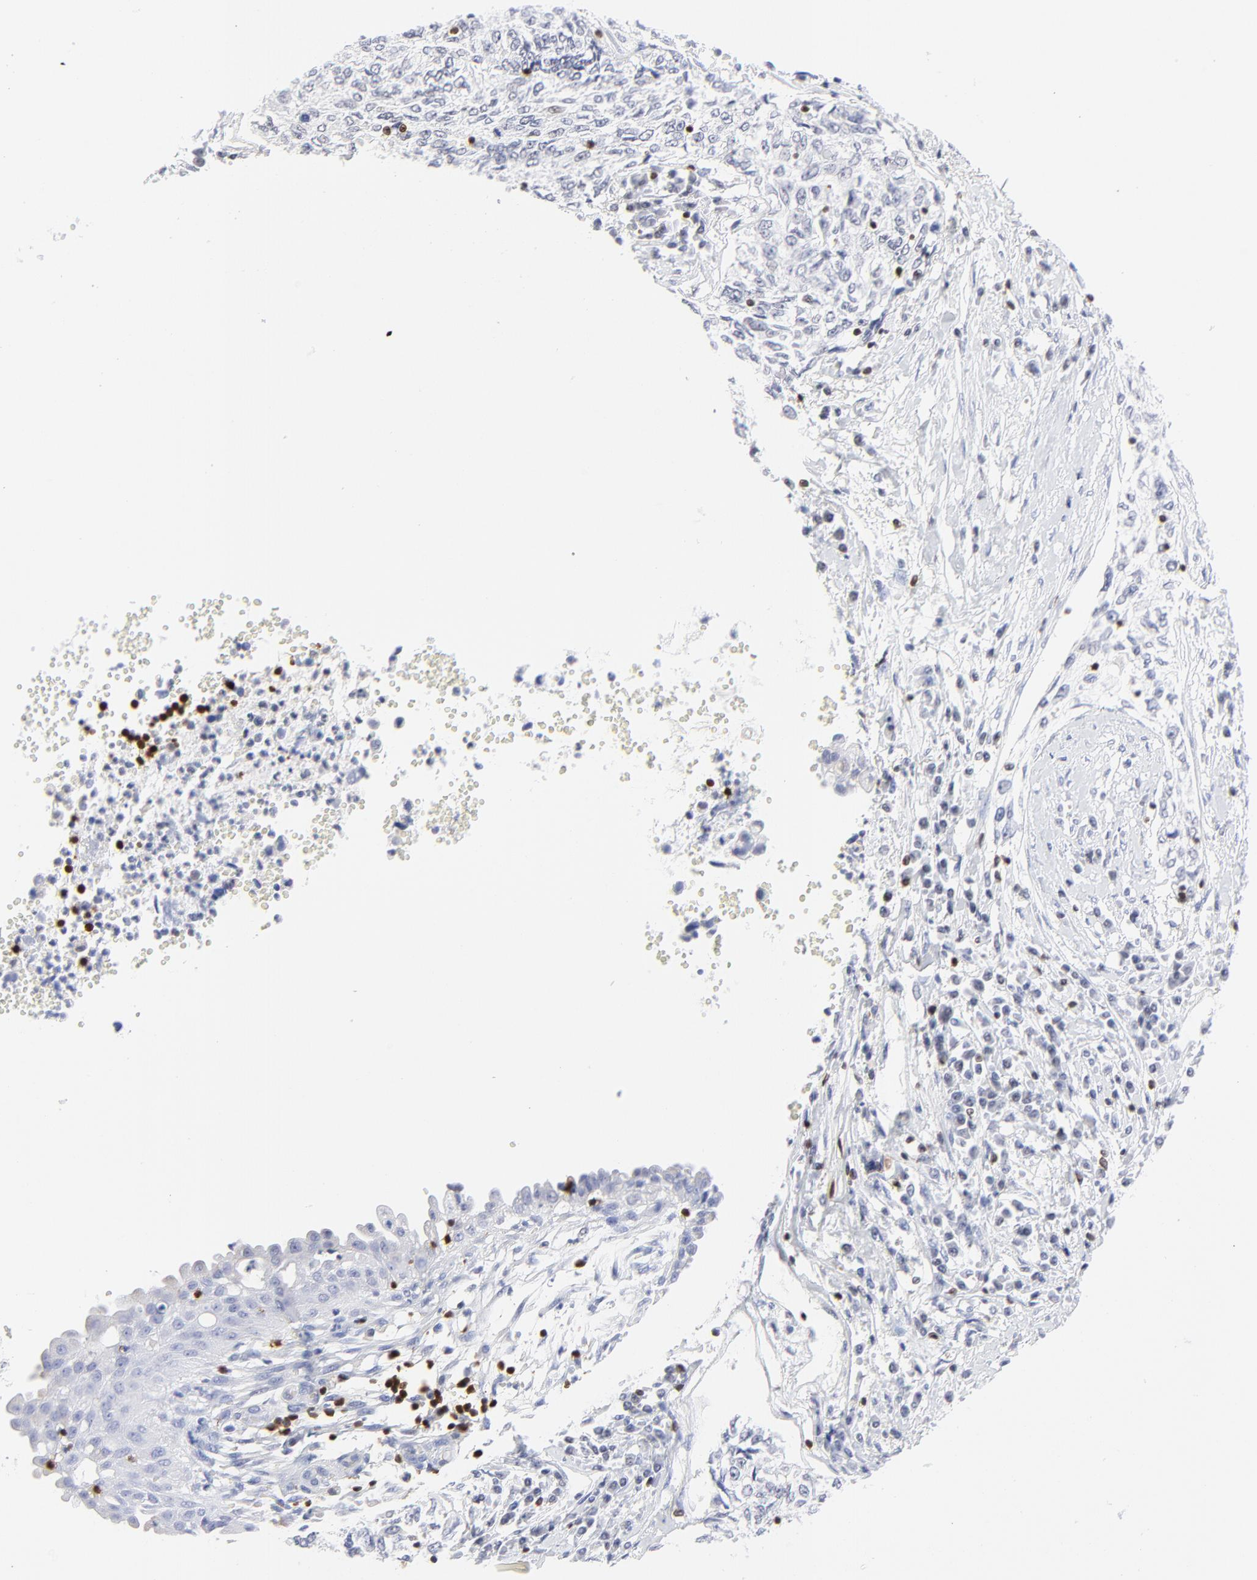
{"staining": {"intensity": "negative", "quantity": "none", "location": "none"}, "tissue": "cervical cancer", "cell_type": "Tumor cells", "image_type": "cancer", "snomed": [{"axis": "morphology", "description": "Normal tissue, NOS"}, {"axis": "morphology", "description": "Squamous cell carcinoma, NOS"}, {"axis": "topography", "description": "Cervix"}], "caption": "Immunohistochemical staining of human squamous cell carcinoma (cervical) exhibits no significant staining in tumor cells.", "gene": "ZAP70", "patient": {"sex": "female", "age": 45}}